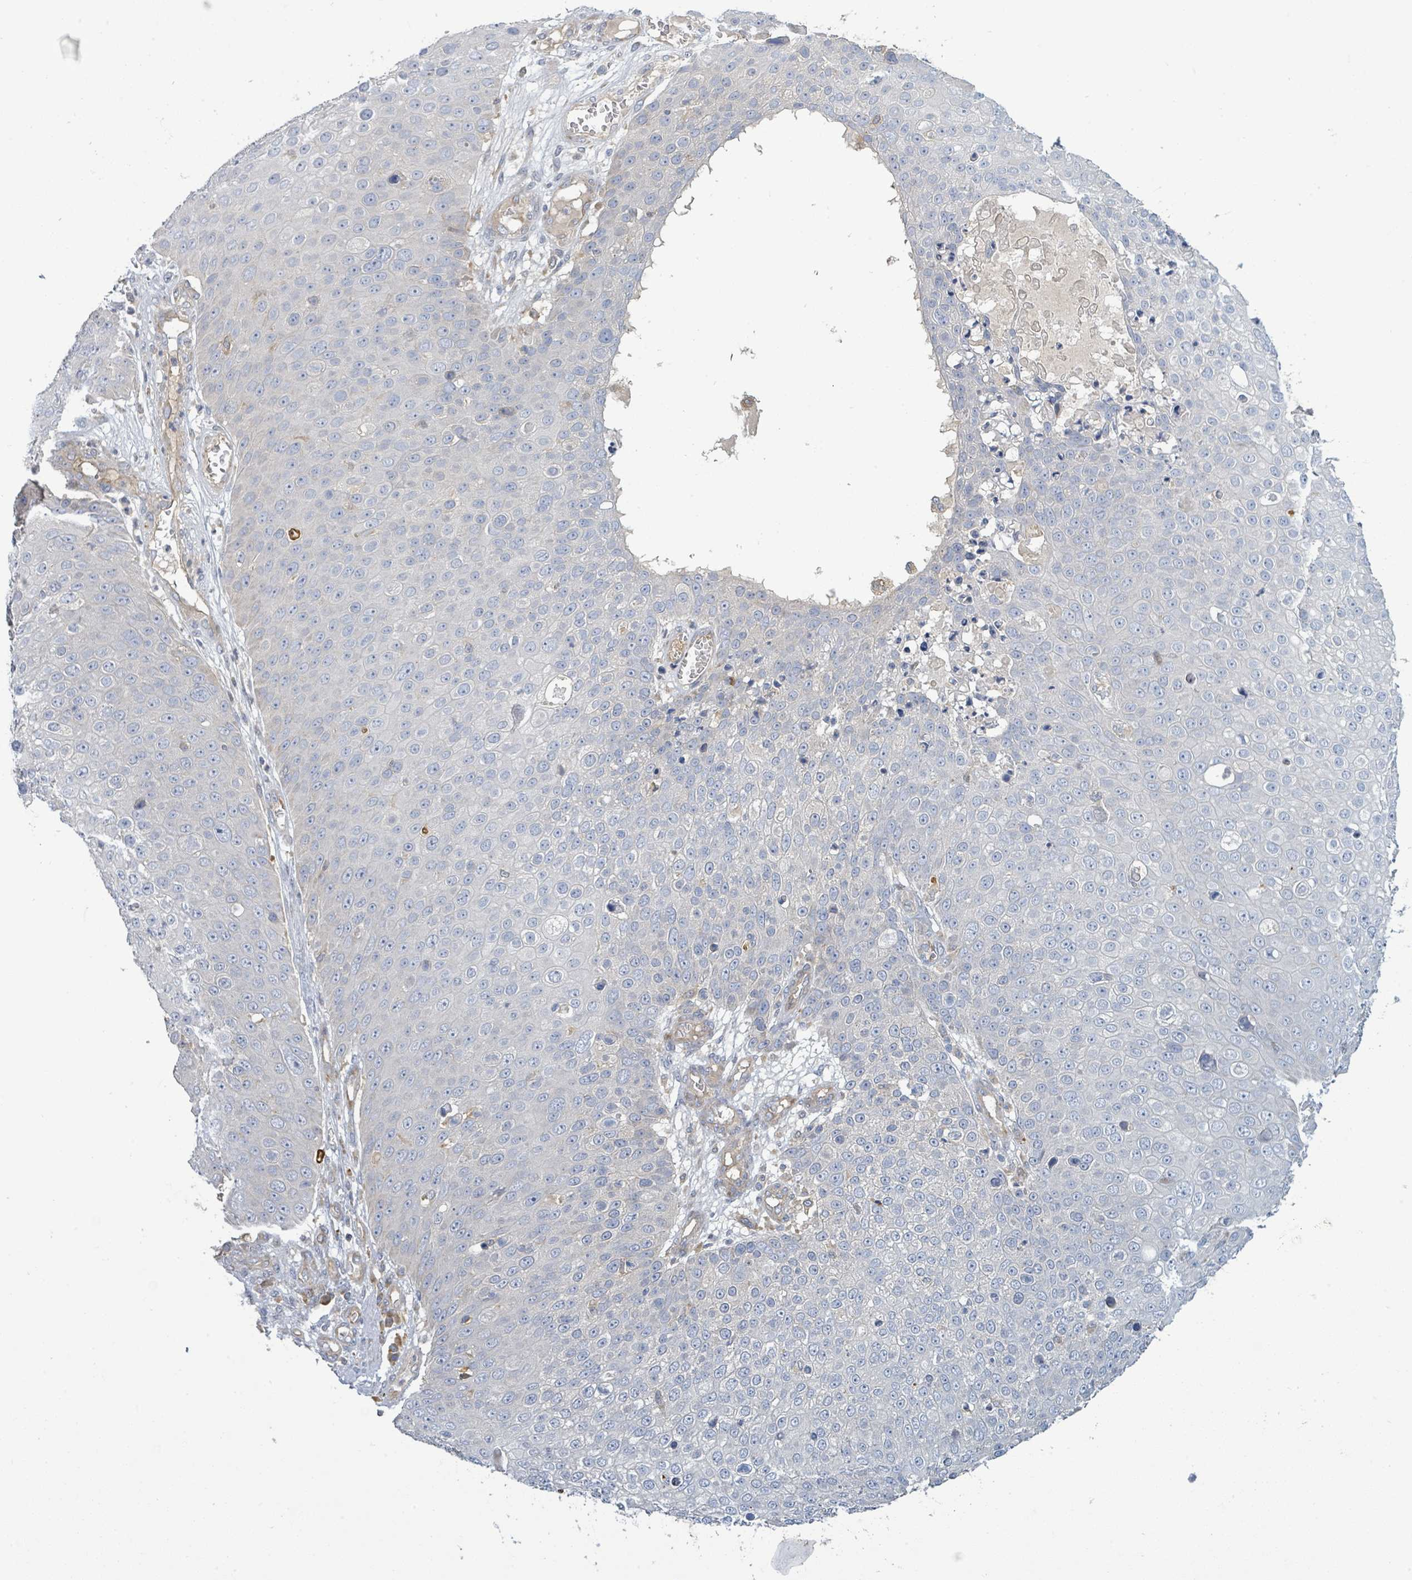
{"staining": {"intensity": "negative", "quantity": "none", "location": "none"}, "tissue": "skin cancer", "cell_type": "Tumor cells", "image_type": "cancer", "snomed": [{"axis": "morphology", "description": "Squamous cell carcinoma, NOS"}, {"axis": "topography", "description": "Skin"}], "caption": "The histopathology image exhibits no significant staining in tumor cells of skin squamous cell carcinoma.", "gene": "CFAP210", "patient": {"sex": "male", "age": 71}}